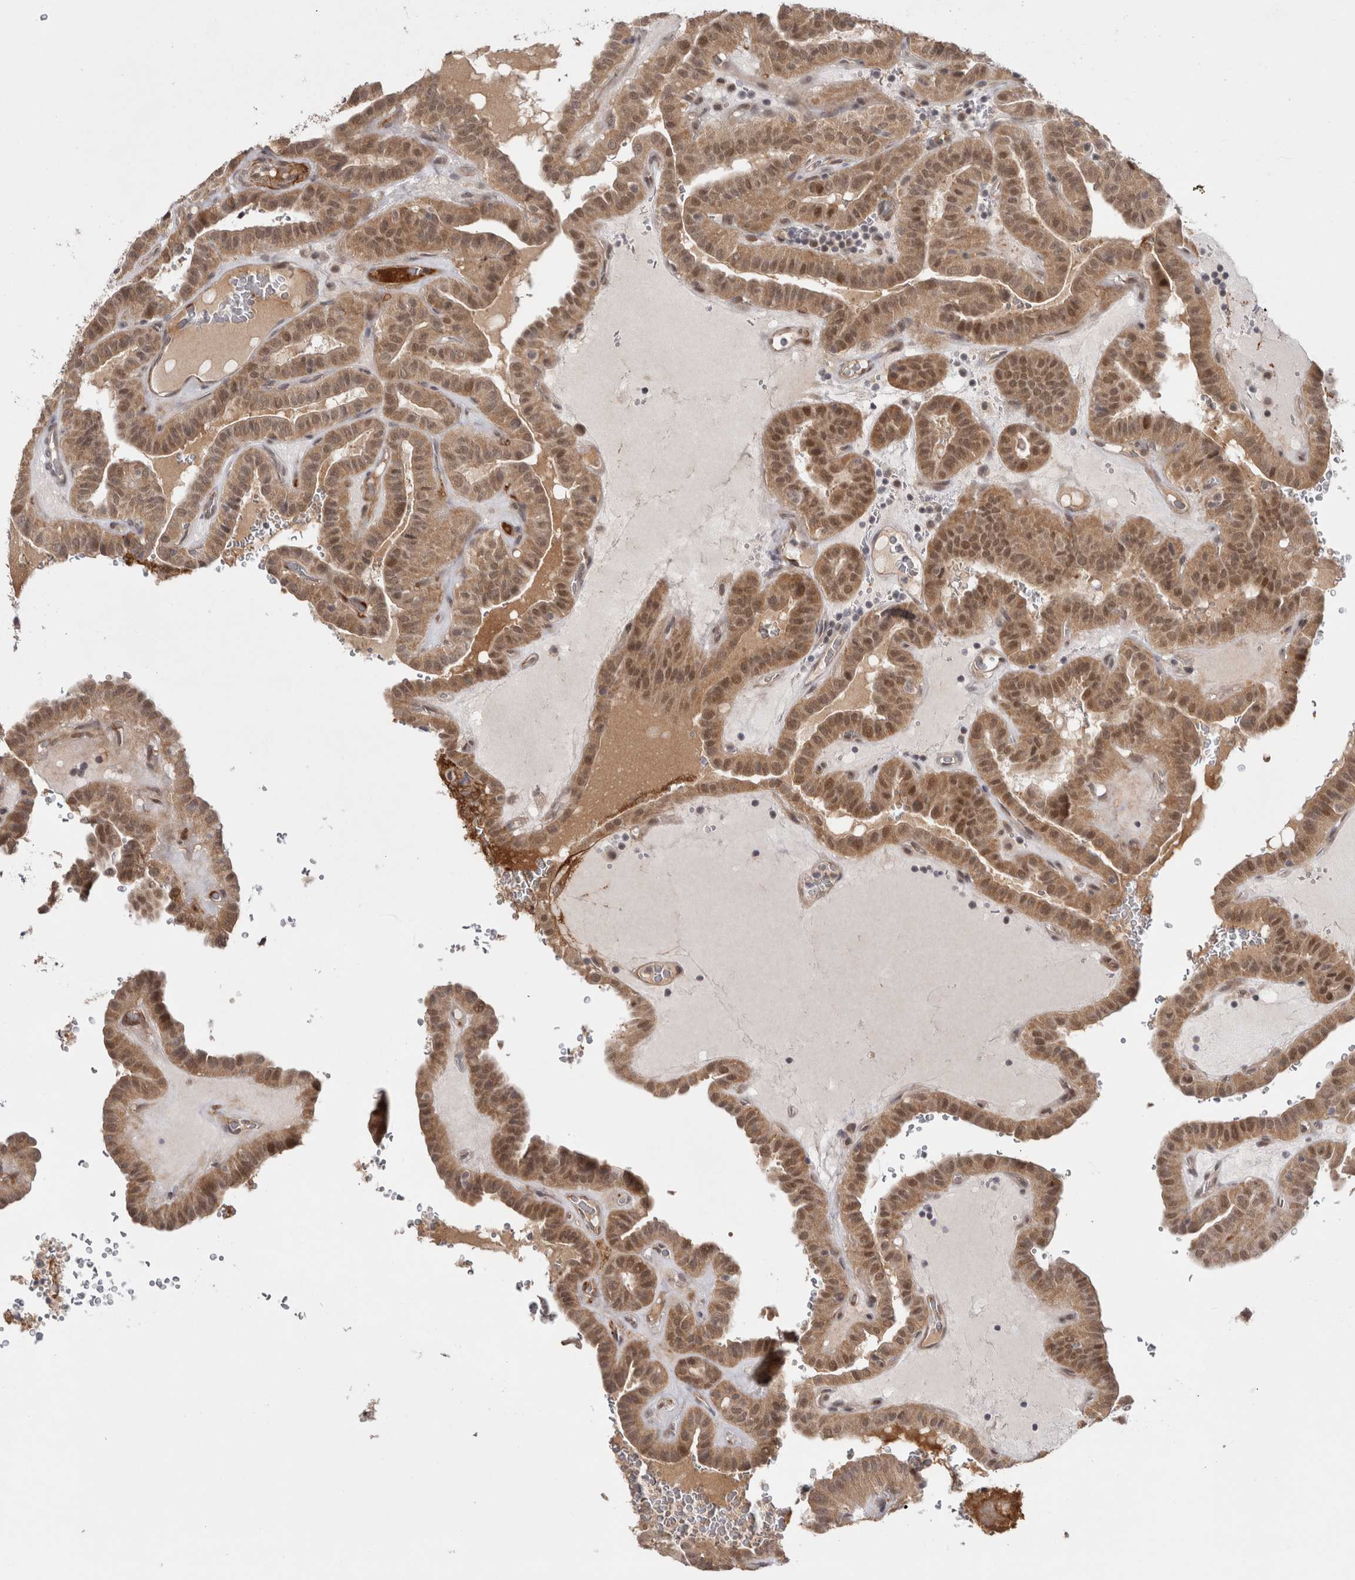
{"staining": {"intensity": "moderate", "quantity": ">75%", "location": "cytoplasmic/membranous,nuclear"}, "tissue": "thyroid cancer", "cell_type": "Tumor cells", "image_type": "cancer", "snomed": [{"axis": "morphology", "description": "Papillary adenocarcinoma, NOS"}, {"axis": "topography", "description": "Thyroid gland"}], "caption": "Immunohistochemical staining of papillary adenocarcinoma (thyroid) displays moderate cytoplasmic/membranous and nuclear protein positivity in about >75% of tumor cells.", "gene": "ZNF318", "patient": {"sex": "male", "age": 77}}